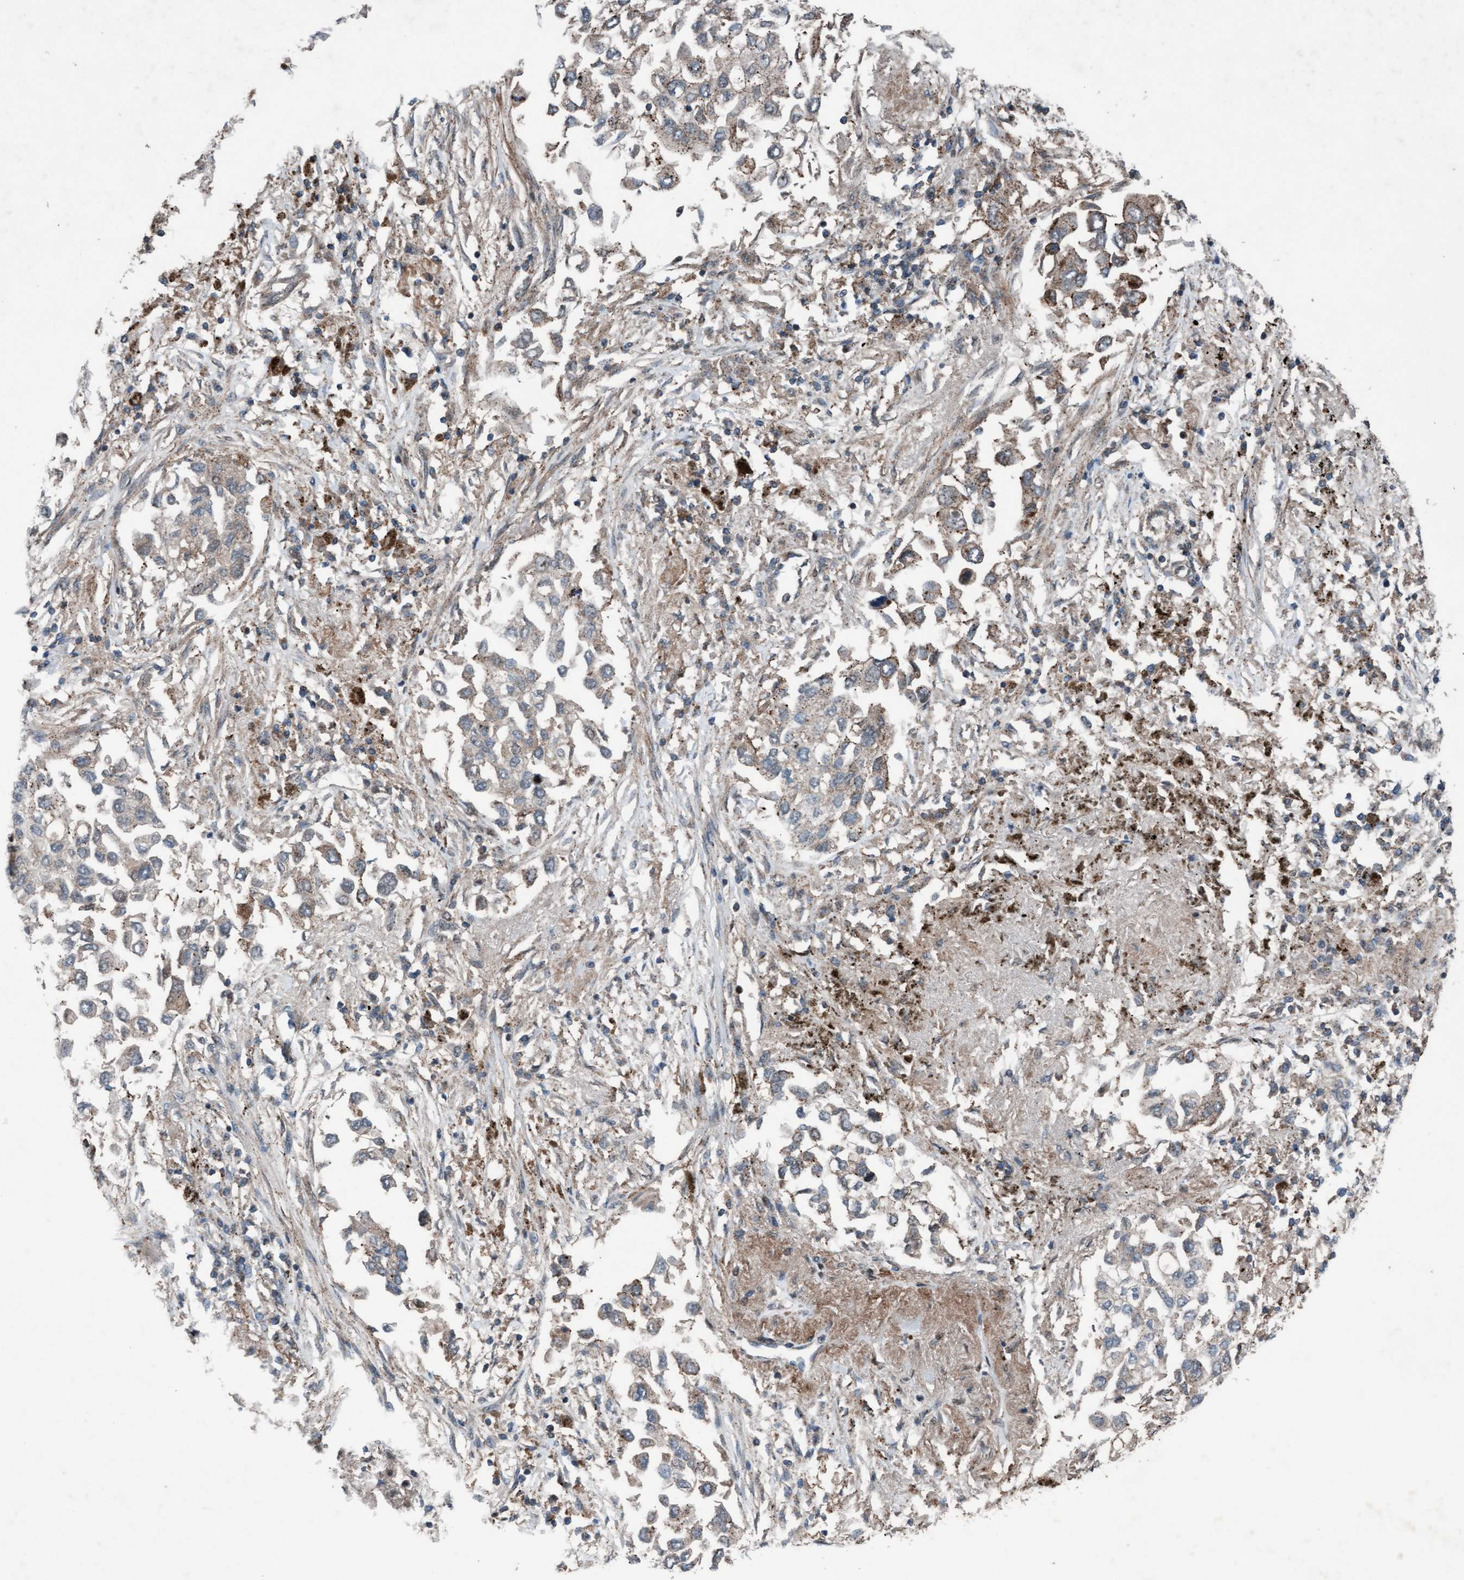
{"staining": {"intensity": "weak", "quantity": "25%-75%", "location": "cytoplasmic/membranous"}, "tissue": "lung cancer", "cell_type": "Tumor cells", "image_type": "cancer", "snomed": [{"axis": "morphology", "description": "Inflammation, NOS"}, {"axis": "morphology", "description": "Adenocarcinoma, NOS"}, {"axis": "topography", "description": "Lung"}], "caption": "Adenocarcinoma (lung) stained with DAB immunohistochemistry (IHC) shows low levels of weak cytoplasmic/membranous staining in about 25%-75% of tumor cells.", "gene": "PLXNB2", "patient": {"sex": "male", "age": 63}}